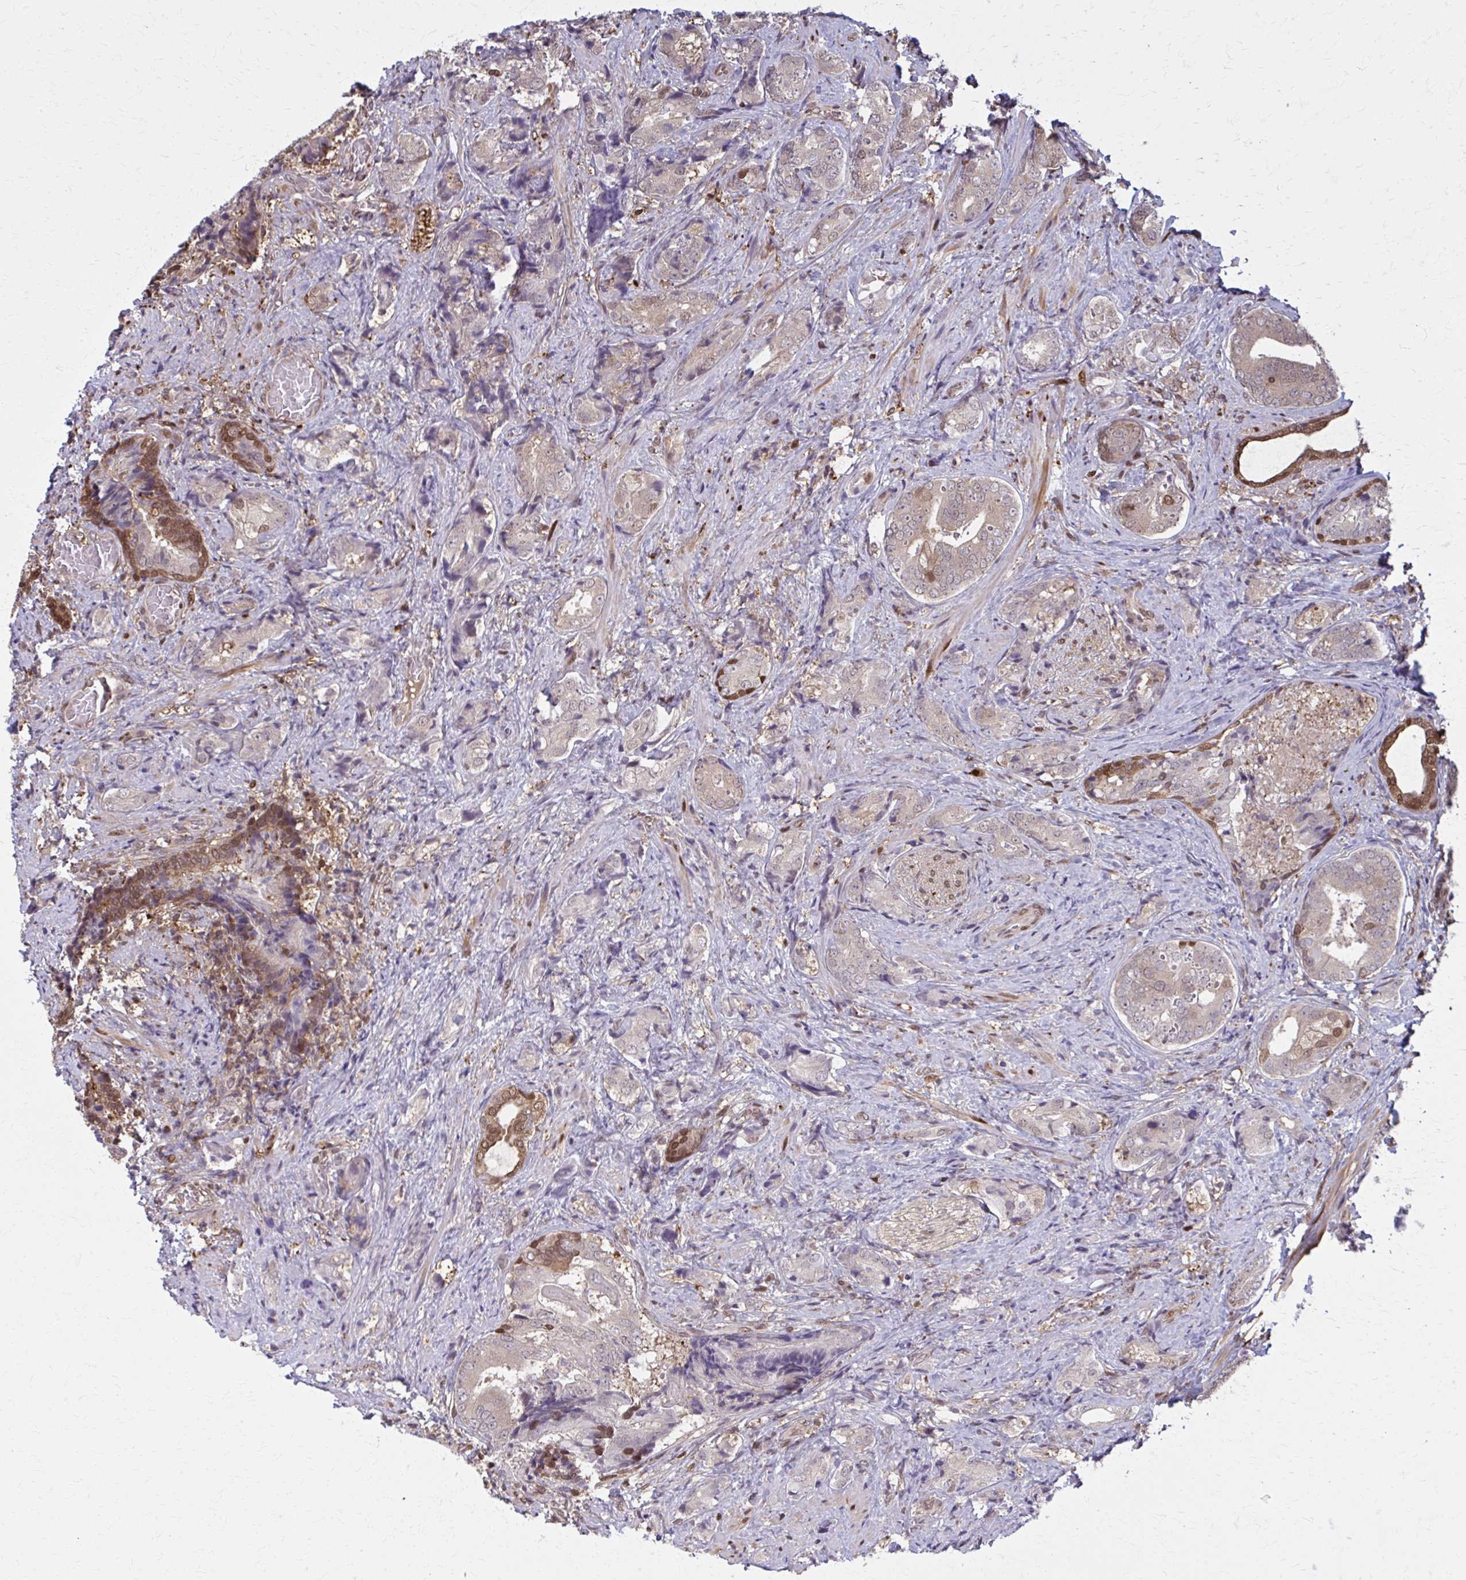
{"staining": {"intensity": "moderate", "quantity": "25%-75%", "location": "cytoplasmic/membranous,nuclear"}, "tissue": "prostate cancer", "cell_type": "Tumor cells", "image_type": "cancer", "snomed": [{"axis": "morphology", "description": "Adenocarcinoma, High grade"}, {"axis": "topography", "description": "Prostate"}], "caption": "The photomicrograph displays immunohistochemical staining of high-grade adenocarcinoma (prostate). There is moderate cytoplasmic/membranous and nuclear positivity is seen in approximately 25%-75% of tumor cells. (DAB (3,3'-diaminobenzidine) = brown stain, brightfield microscopy at high magnification).", "gene": "MDH1", "patient": {"sex": "male", "age": 62}}